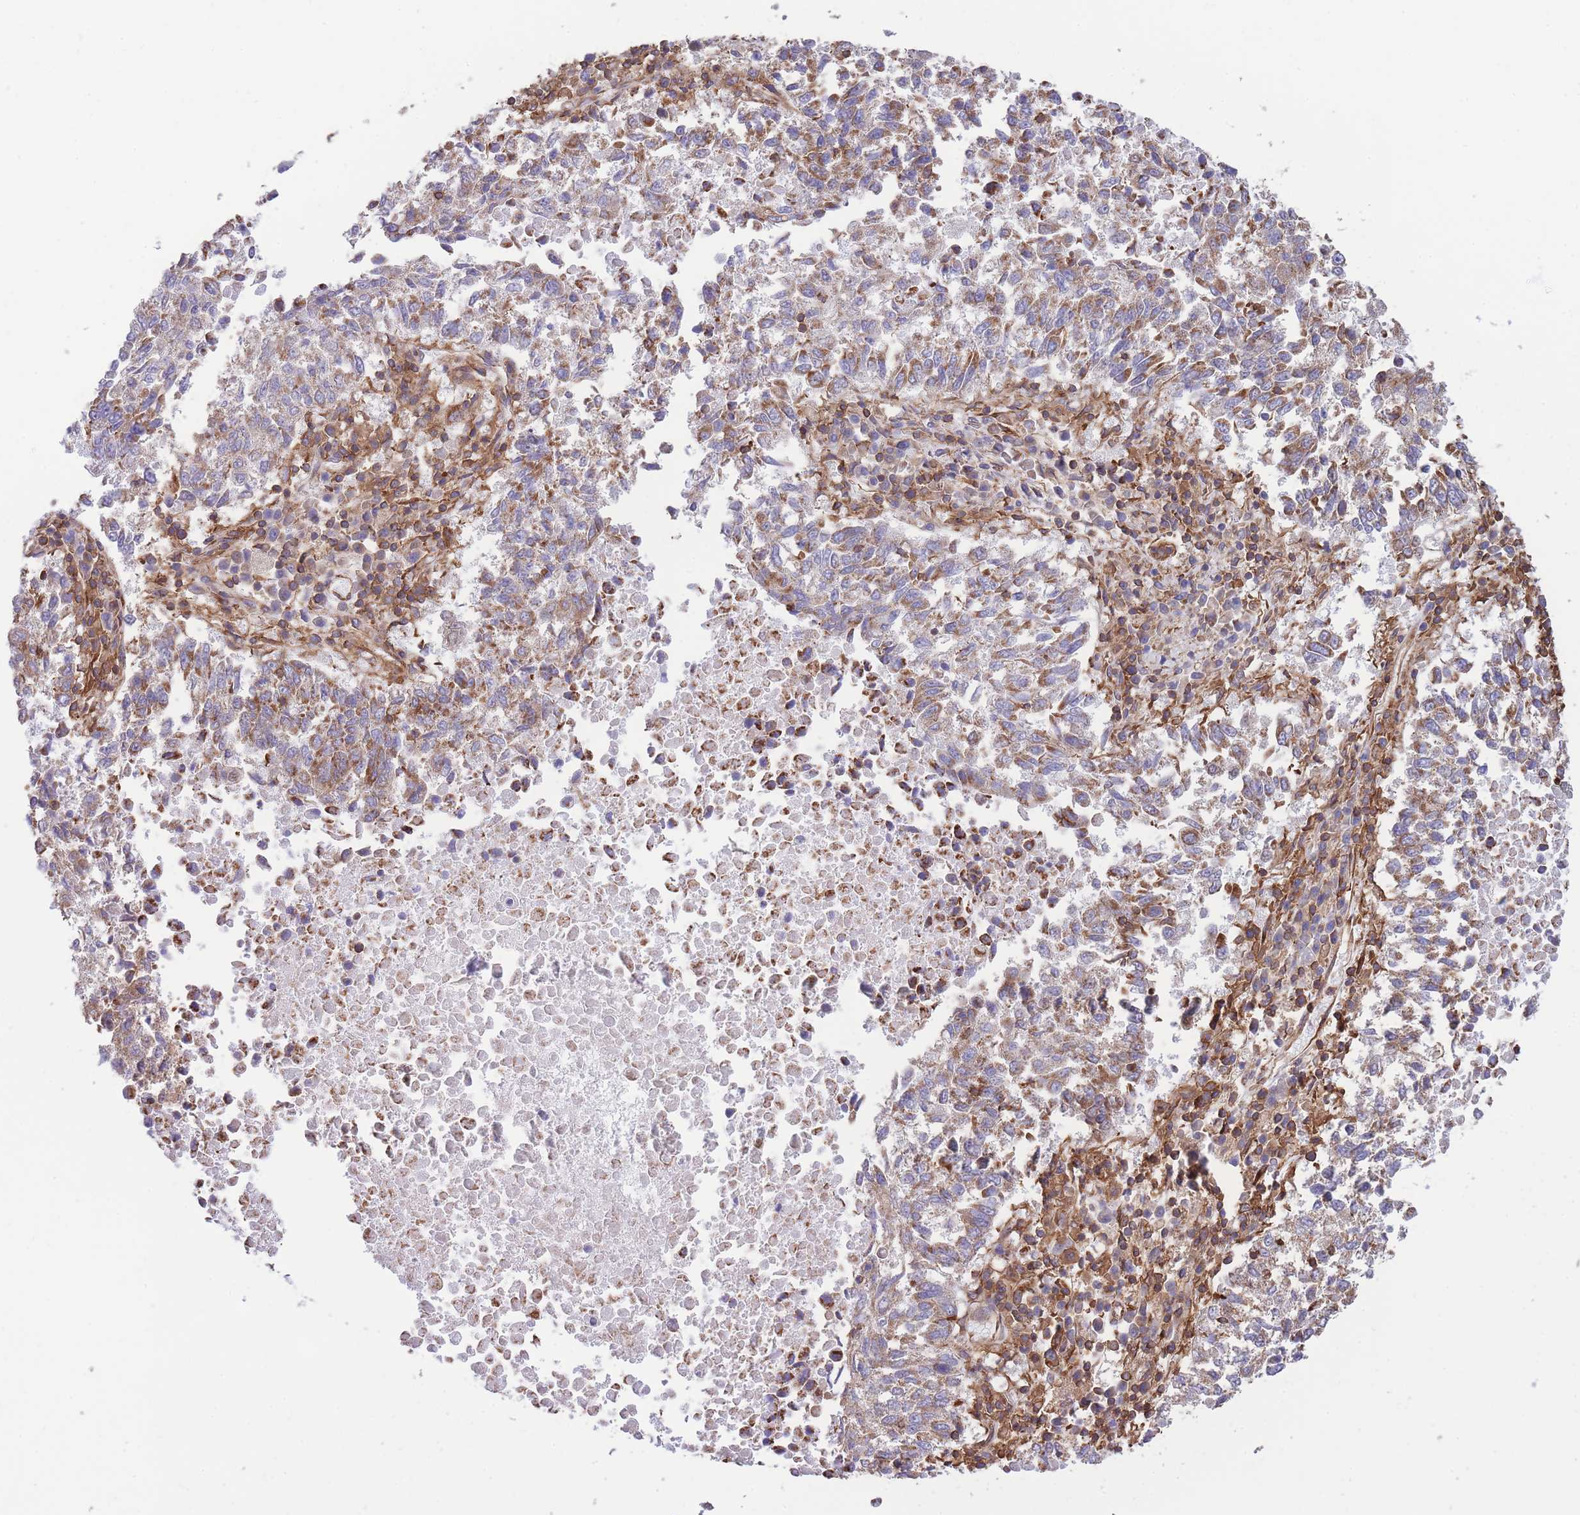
{"staining": {"intensity": "moderate", "quantity": "25%-75%", "location": "cytoplasmic/membranous"}, "tissue": "lung cancer", "cell_type": "Tumor cells", "image_type": "cancer", "snomed": [{"axis": "morphology", "description": "Squamous cell carcinoma, NOS"}, {"axis": "topography", "description": "Lung"}], "caption": "About 25%-75% of tumor cells in human lung cancer (squamous cell carcinoma) display moderate cytoplasmic/membranous protein positivity as visualized by brown immunohistochemical staining.", "gene": "LRRN4CL", "patient": {"sex": "male", "age": 73}}